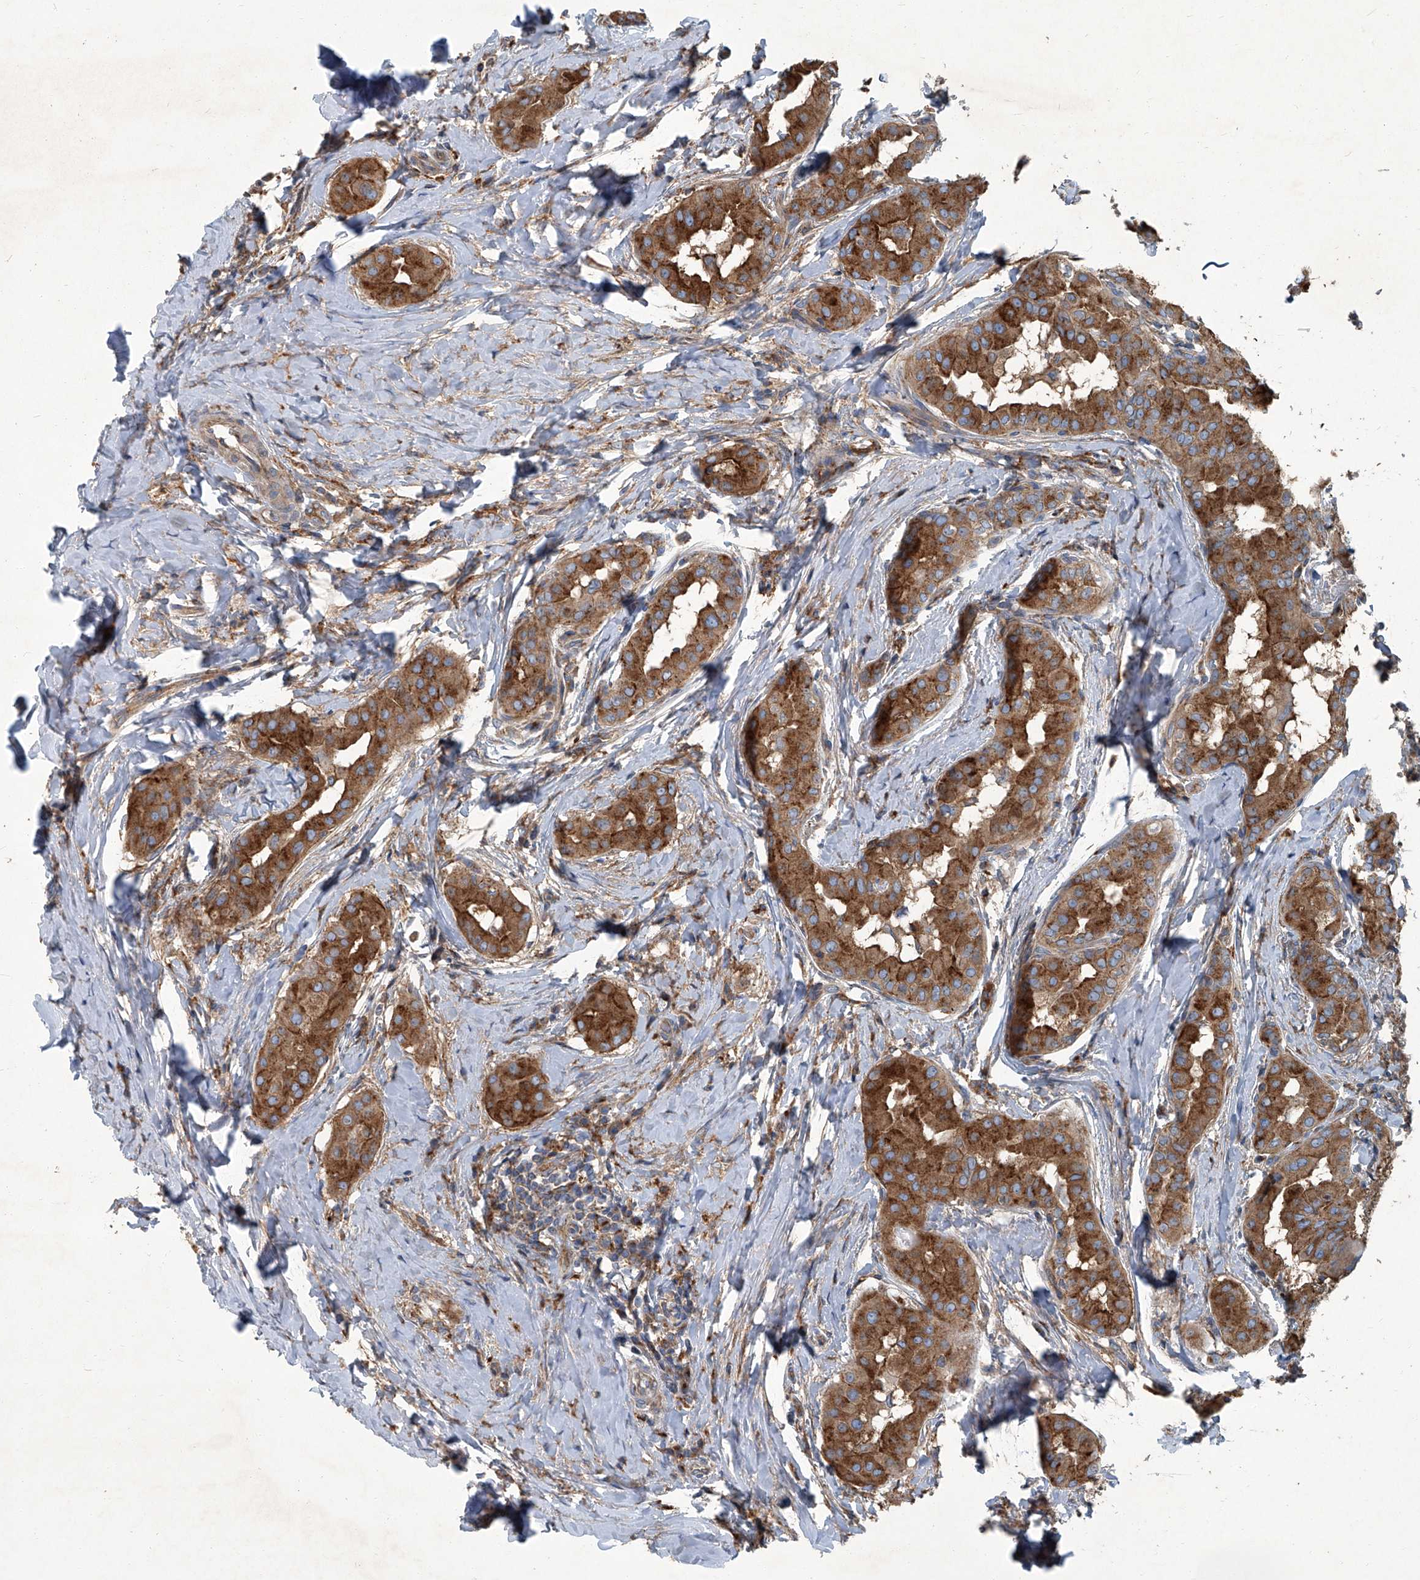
{"staining": {"intensity": "strong", "quantity": ">75%", "location": "cytoplasmic/membranous"}, "tissue": "thyroid cancer", "cell_type": "Tumor cells", "image_type": "cancer", "snomed": [{"axis": "morphology", "description": "Papillary adenocarcinoma, NOS"}, {"axis": "topography", "description": "Thyroid gland"}], "caption": "Immunohistochemistry of human papillary adenocarcinoma (thyroid) shows high levels of strong cytoplasmic/membranous staining in approximately >75% of tumor cells.", "gene": "PIGH", "patient": {"sex": "male", "age": 33}}